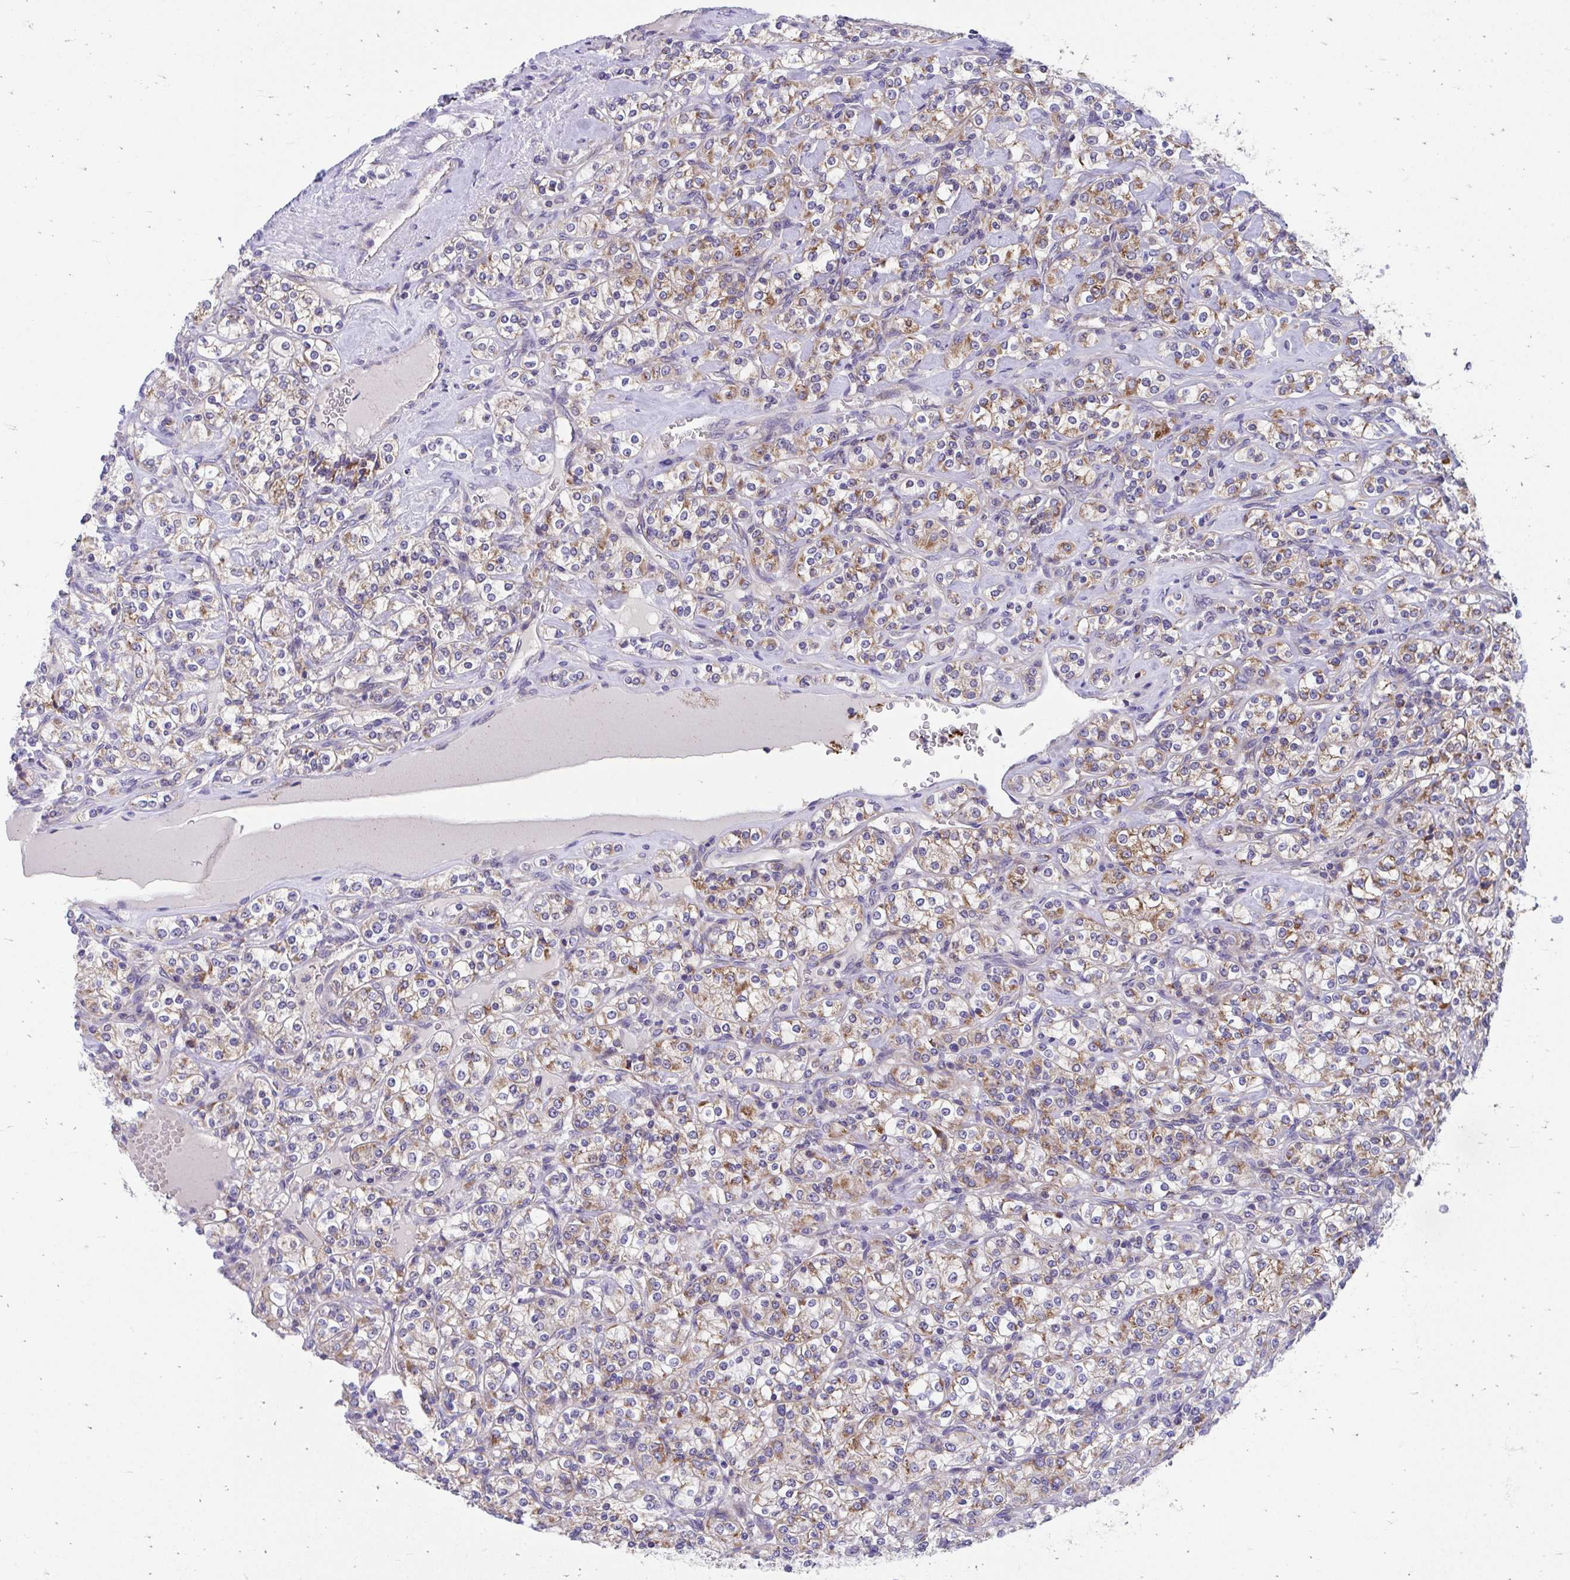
{"staining": {"intensity": "strong", "quantity": "25%-75%", "location": "cytoplasmic/membranous"}, "tissue": "renal cancer", "cell_type": "Tumor cells", "image_type": "cancer", "snomed": [{"axis": "morphology", "description": "Adenocarcinoma, NOS"}, {"axis": "topography", "description": "Kidney"}], "caption": "Immunohistochemical staining of renal cancer demonstrates strong cytoplasmic/membranous protein positivity in about 25%-75% of tumor cells. (DAB IHC, brown staining for protein, blue staining for nuclei).", "gene": "FHIP1B", "patient": {"sex": "male", "age": 77}}